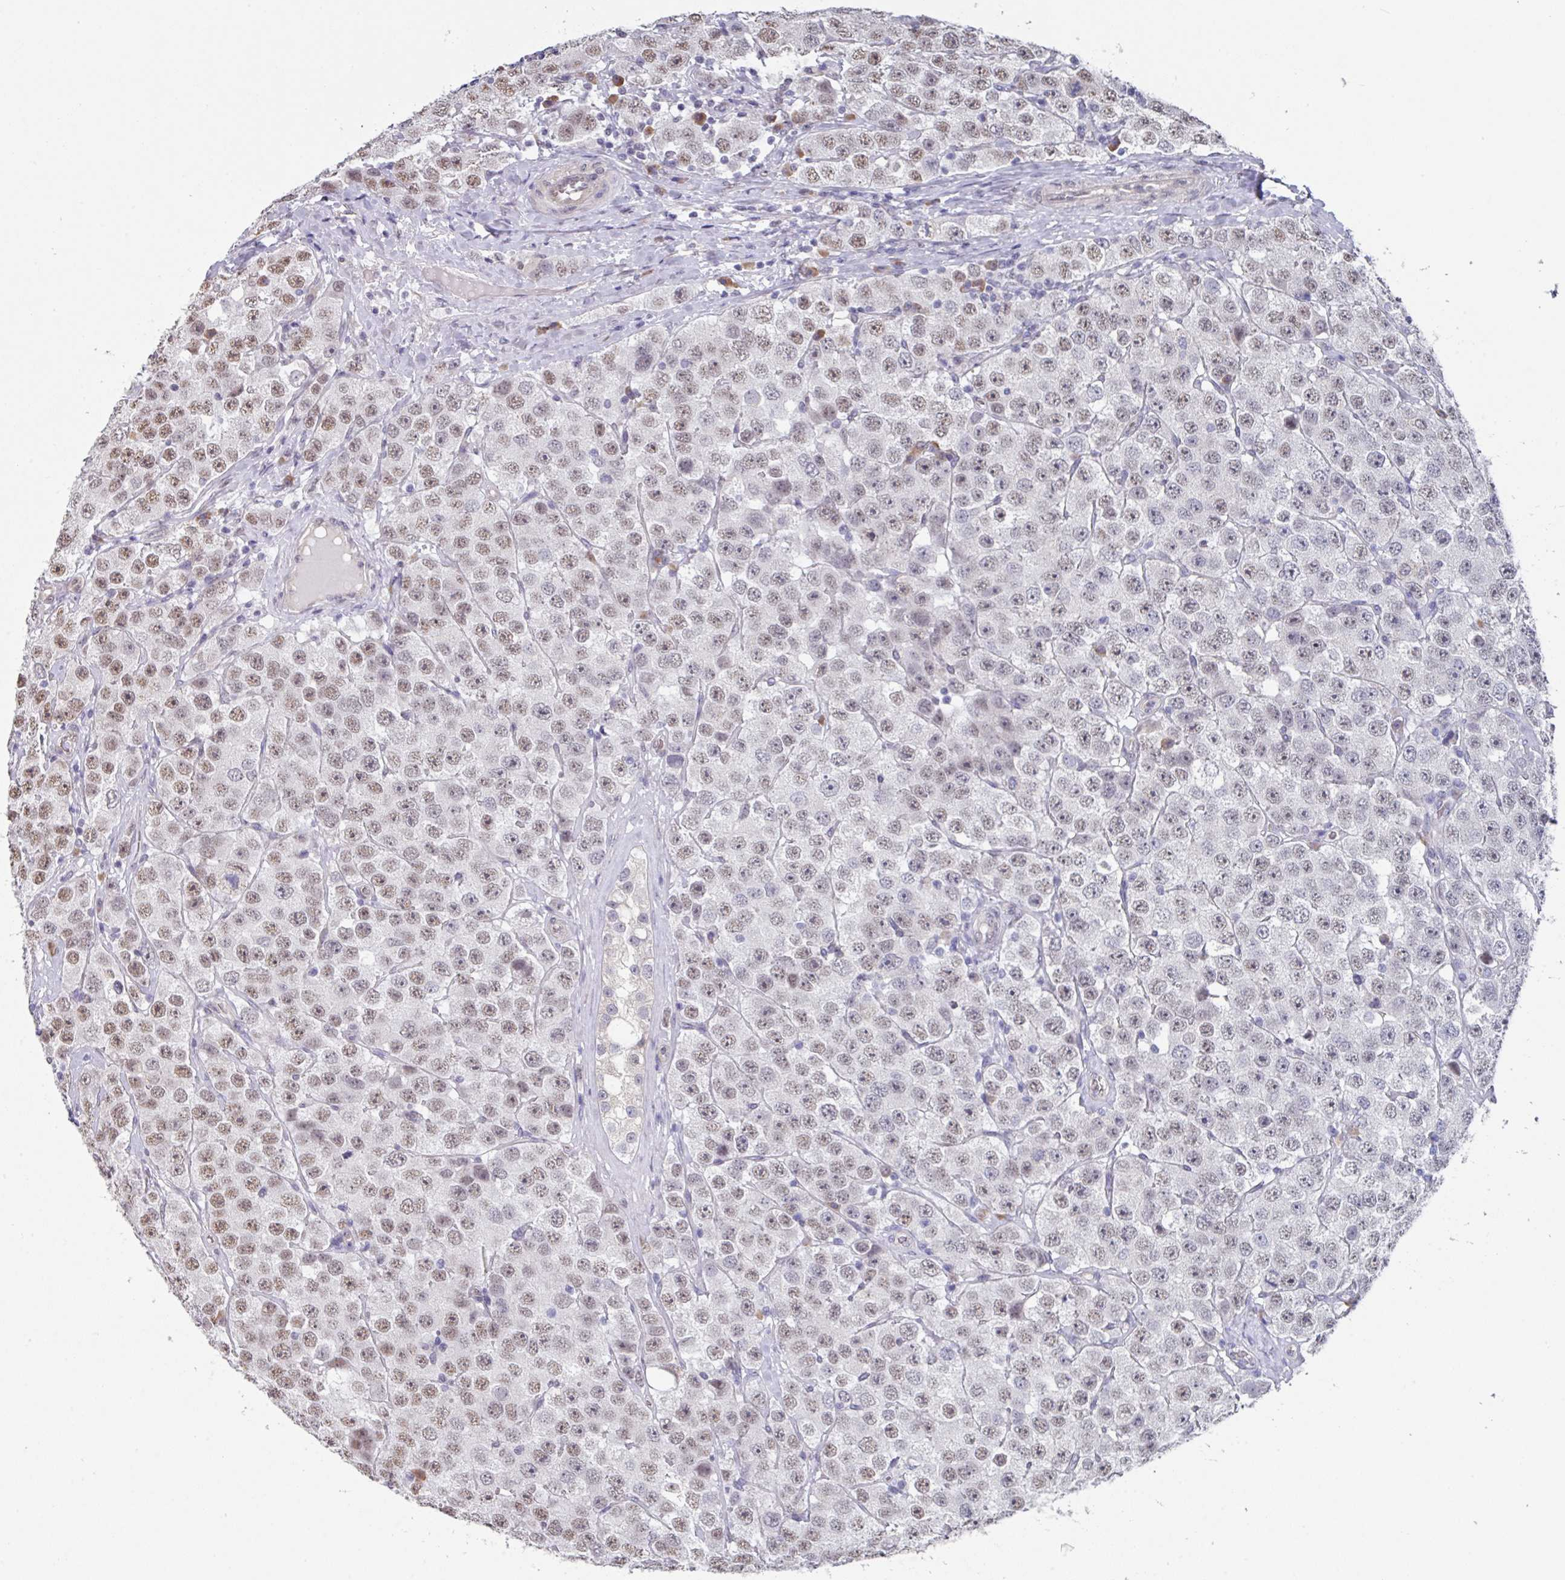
{"staining": {"intensity": "moderate", "quantity": ">75%", "location": "nuclear"}, "tissue": "testis cancer", "cell_type": "Tumor cells", "image_type": "cancer", "snomed": [{"axis": "morphology", "description": "Seminoma, NOS"}, {"axis": "topography", "description": "Testis"}], "caption": "Immunohistochemical staining of human seminoma (testis) displays medium levels of moderate nuclear protein positivity in approximately >75% of tumor cells.", "gene": "TMED5", "patient": {"sex": "male", "age": 28}}